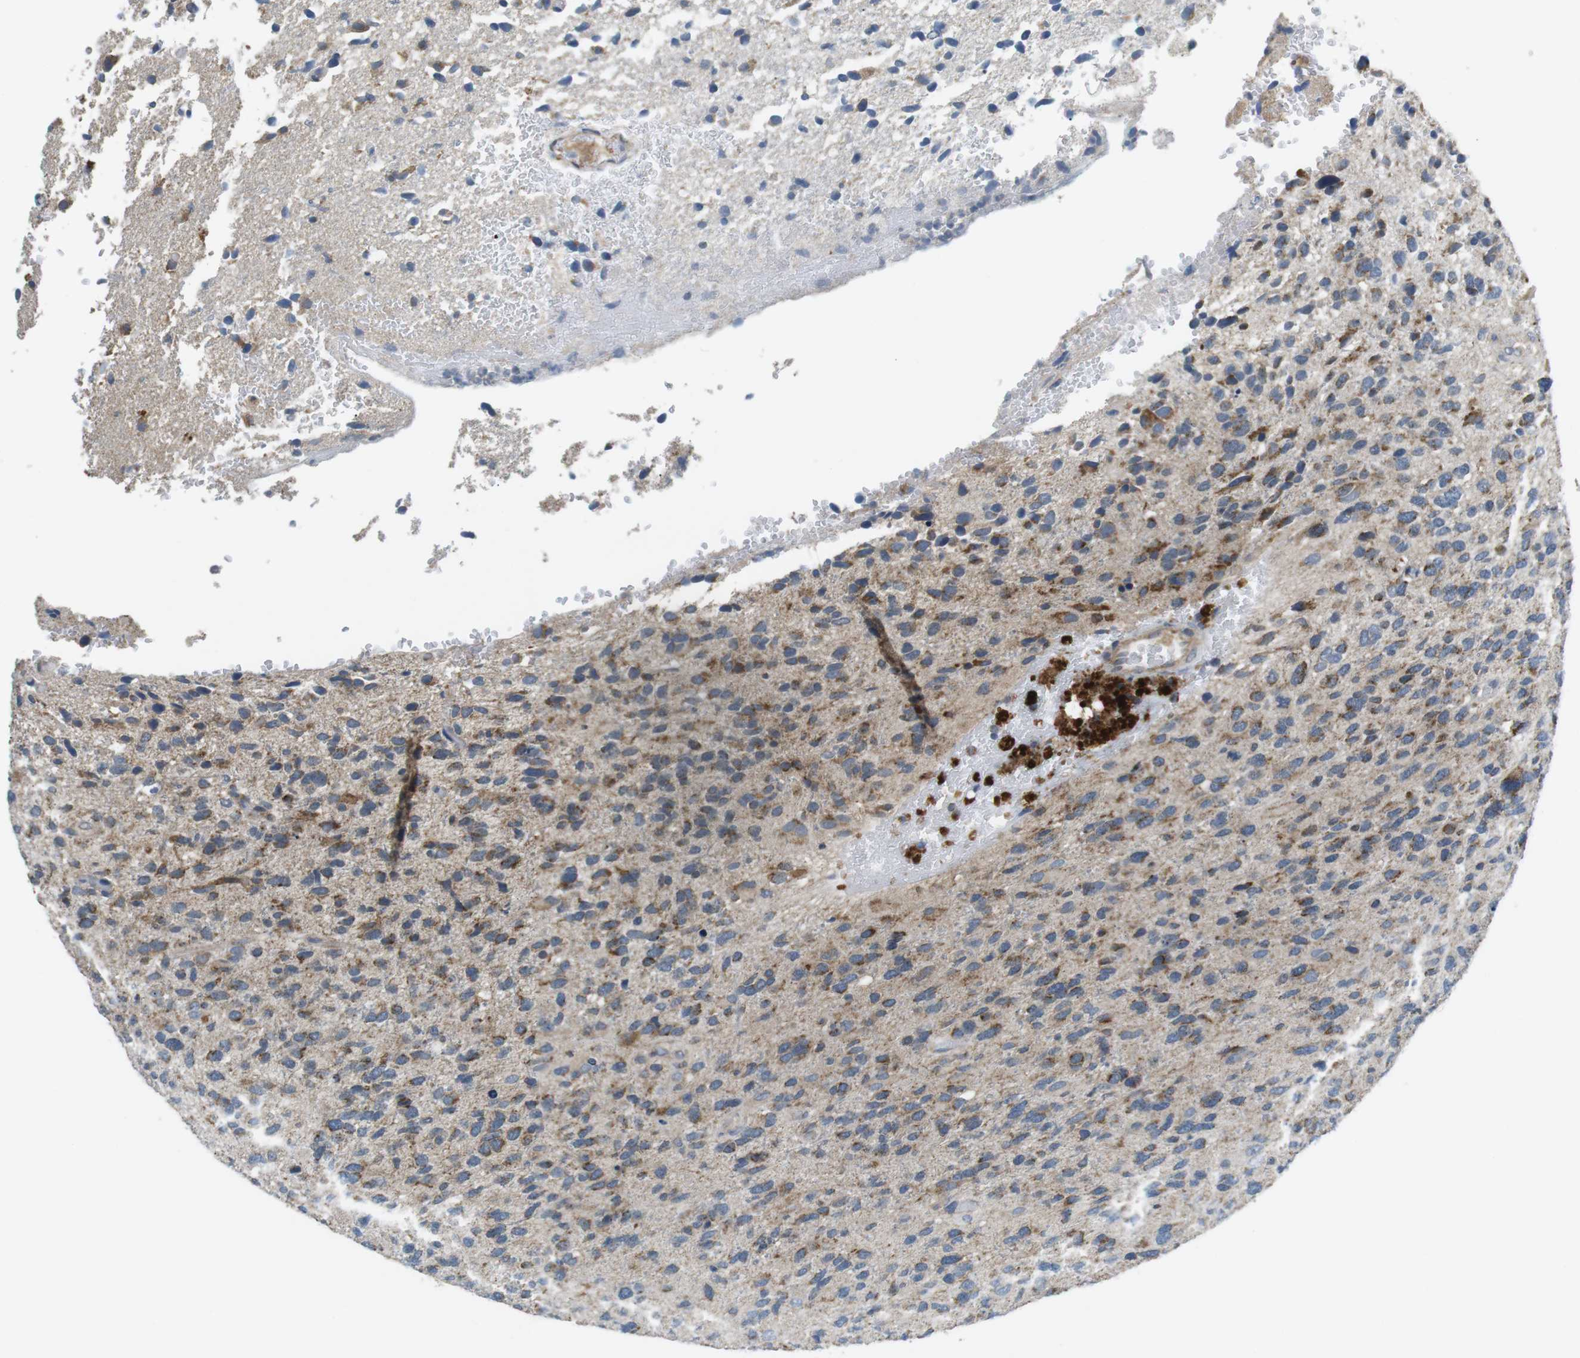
{"staining": {"intensity": "moderate", "quantity": "25%-75%", "location": "cytoplasmic/membranous"}, "tissue": "glioma", "cell_type": "Tumor cells", "image_type": "cancer", "snomed": [{"axis": "morphology", "description": "Glioma, malignant, High grade"}, {"axis": "topography", "description": "Brain"}], "caption": "An IHC image of neoplastic tissue is shown. Protein staining in brown shows moderate cytoplasmic/membranous positivity in glioma within tumor cells.", "gene": "BACE1", "patient": {"sex": "female", "age": 58}}